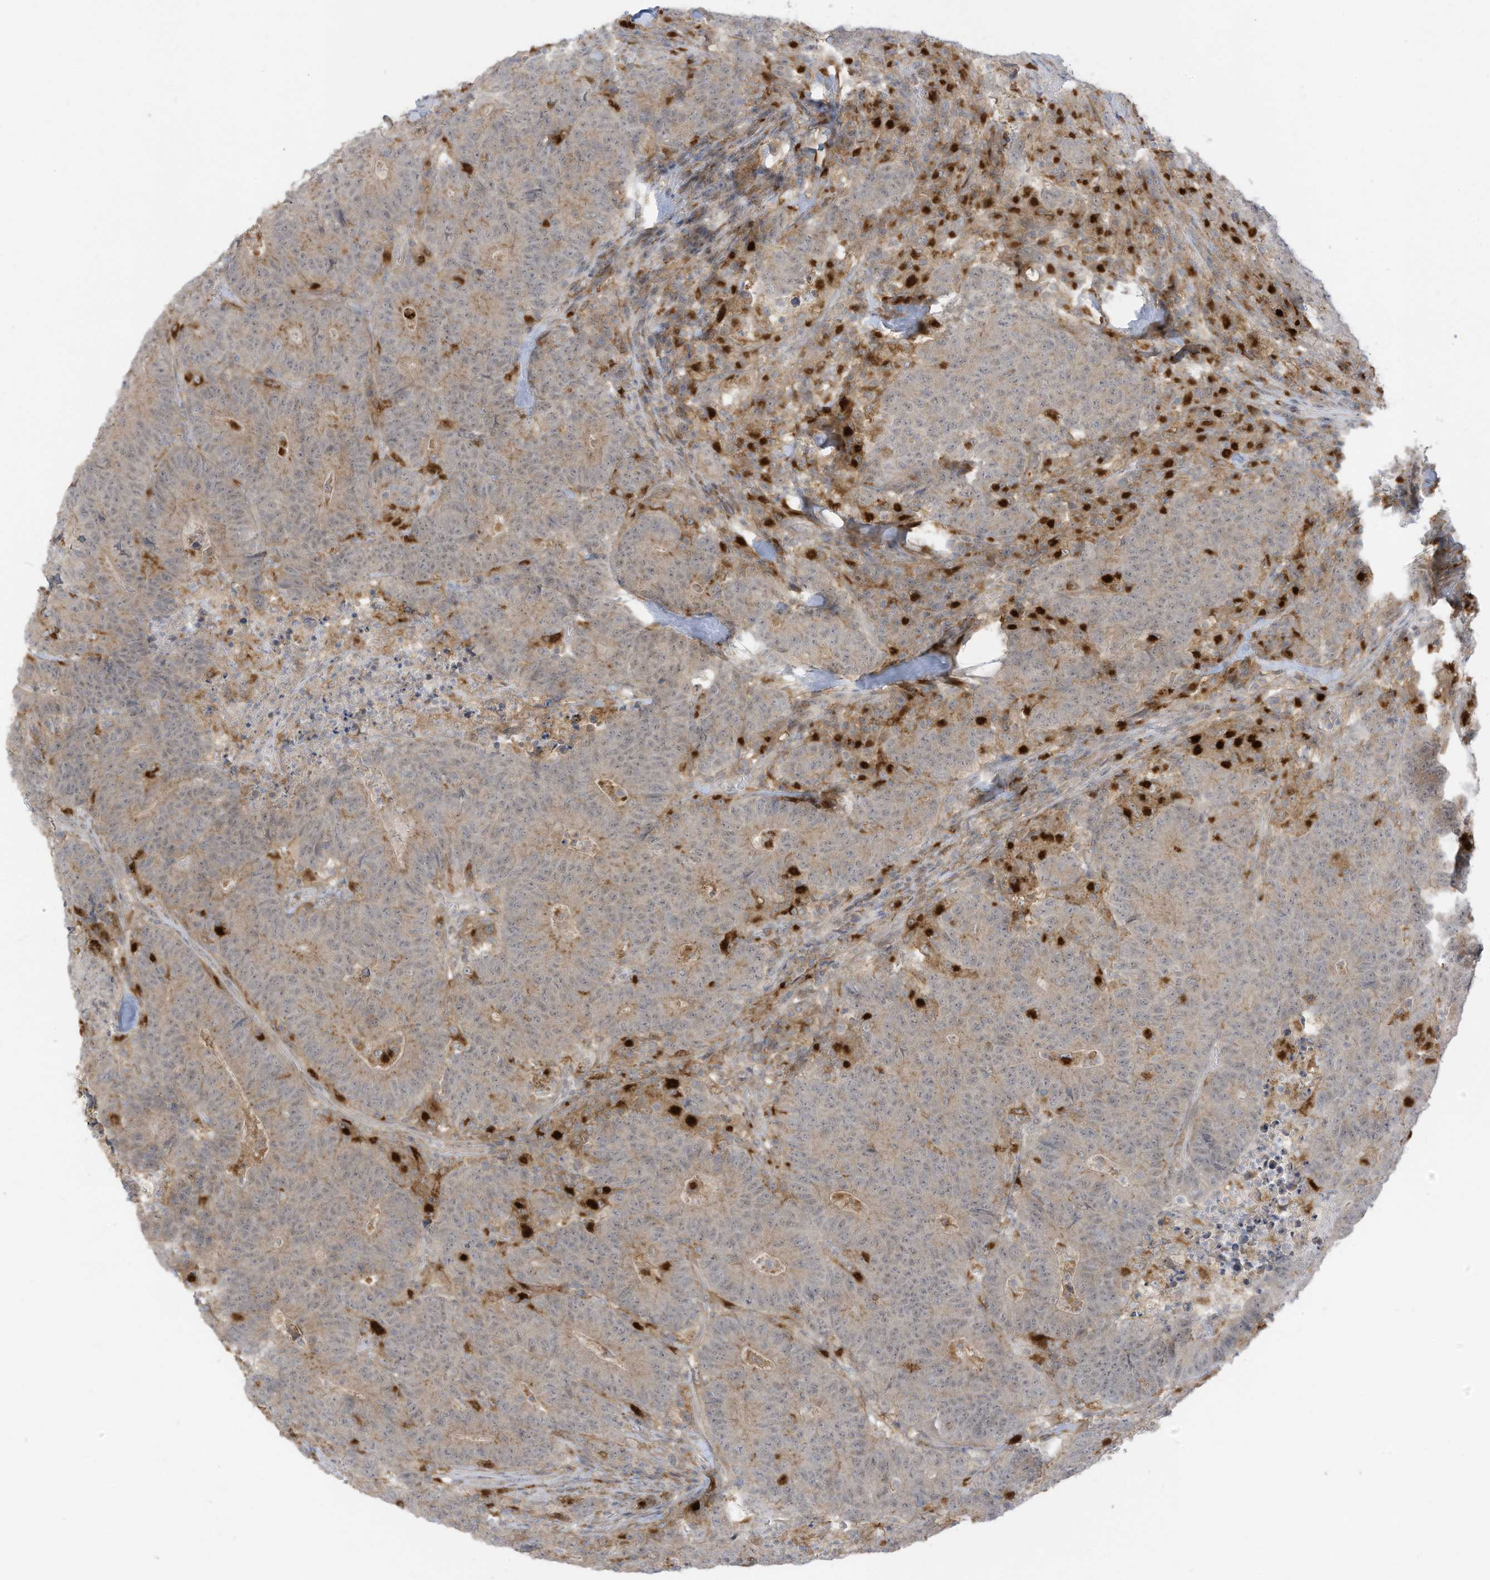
{"staining": {"intensity": "weak", "quantity": "25%-75%", "location": "cytoplasmic/membranous"}, "tissue": "colorectal cancer", "cell_type": "Tumor cells", "image_type": "cancer", "snomed": [{"axis": "morphology", "description": "Normal tissue, NOS"}, {"axis": "morphology", "description": "Adenocarcinoma, NOS"}, {"axis": "topography", "description": "Colon"}], "caption": "Immunohistochemistry (IHC) of colorectal adenocarcinoma reveals low levels of weak cytoplasmic/membranous positivity in approximately 25%-75% of tumor cells.", "gene": "DZIP3", "patient": {"sex": "female", "age": 75}}